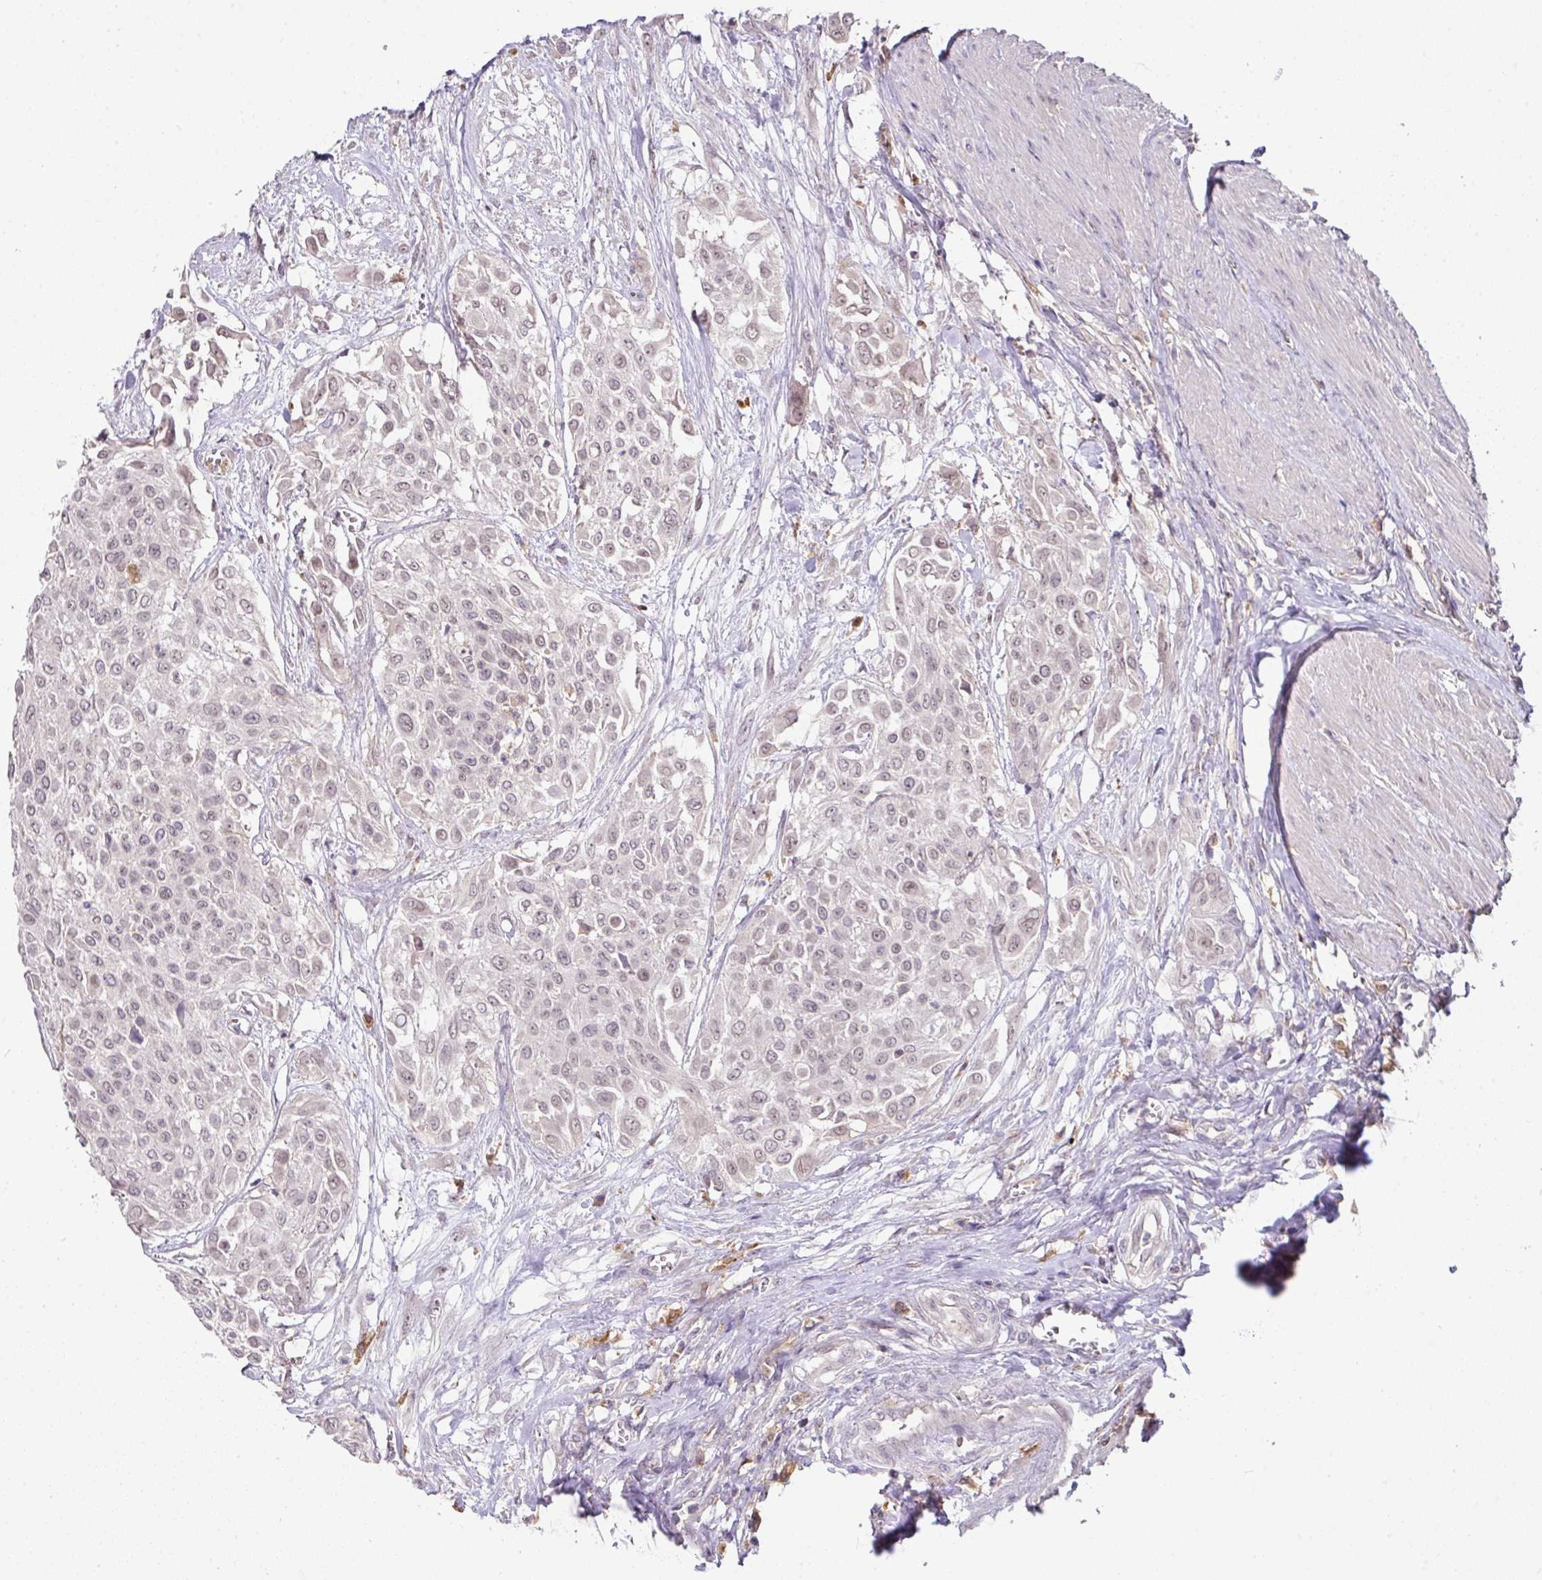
{"staining": {"intensity": "negative", "quantity": "none", "location": "none"}, "tissue": "urothelial cancer", "cell_type": "Tumor cells", "image_type": "cancer", "snomed": [{"axis": "morphology", "description": "Urothelial carcinoma, High grade"}, {"axis": "topography", "description": "Urinary bladder"}], "caption": "This is an immunohistochemistry (IHC) image of human urothelial cancer. There is no positivity in tumor cells.", "gene": "GCNT7", "patient": {"sex": "male", "age": 57}}